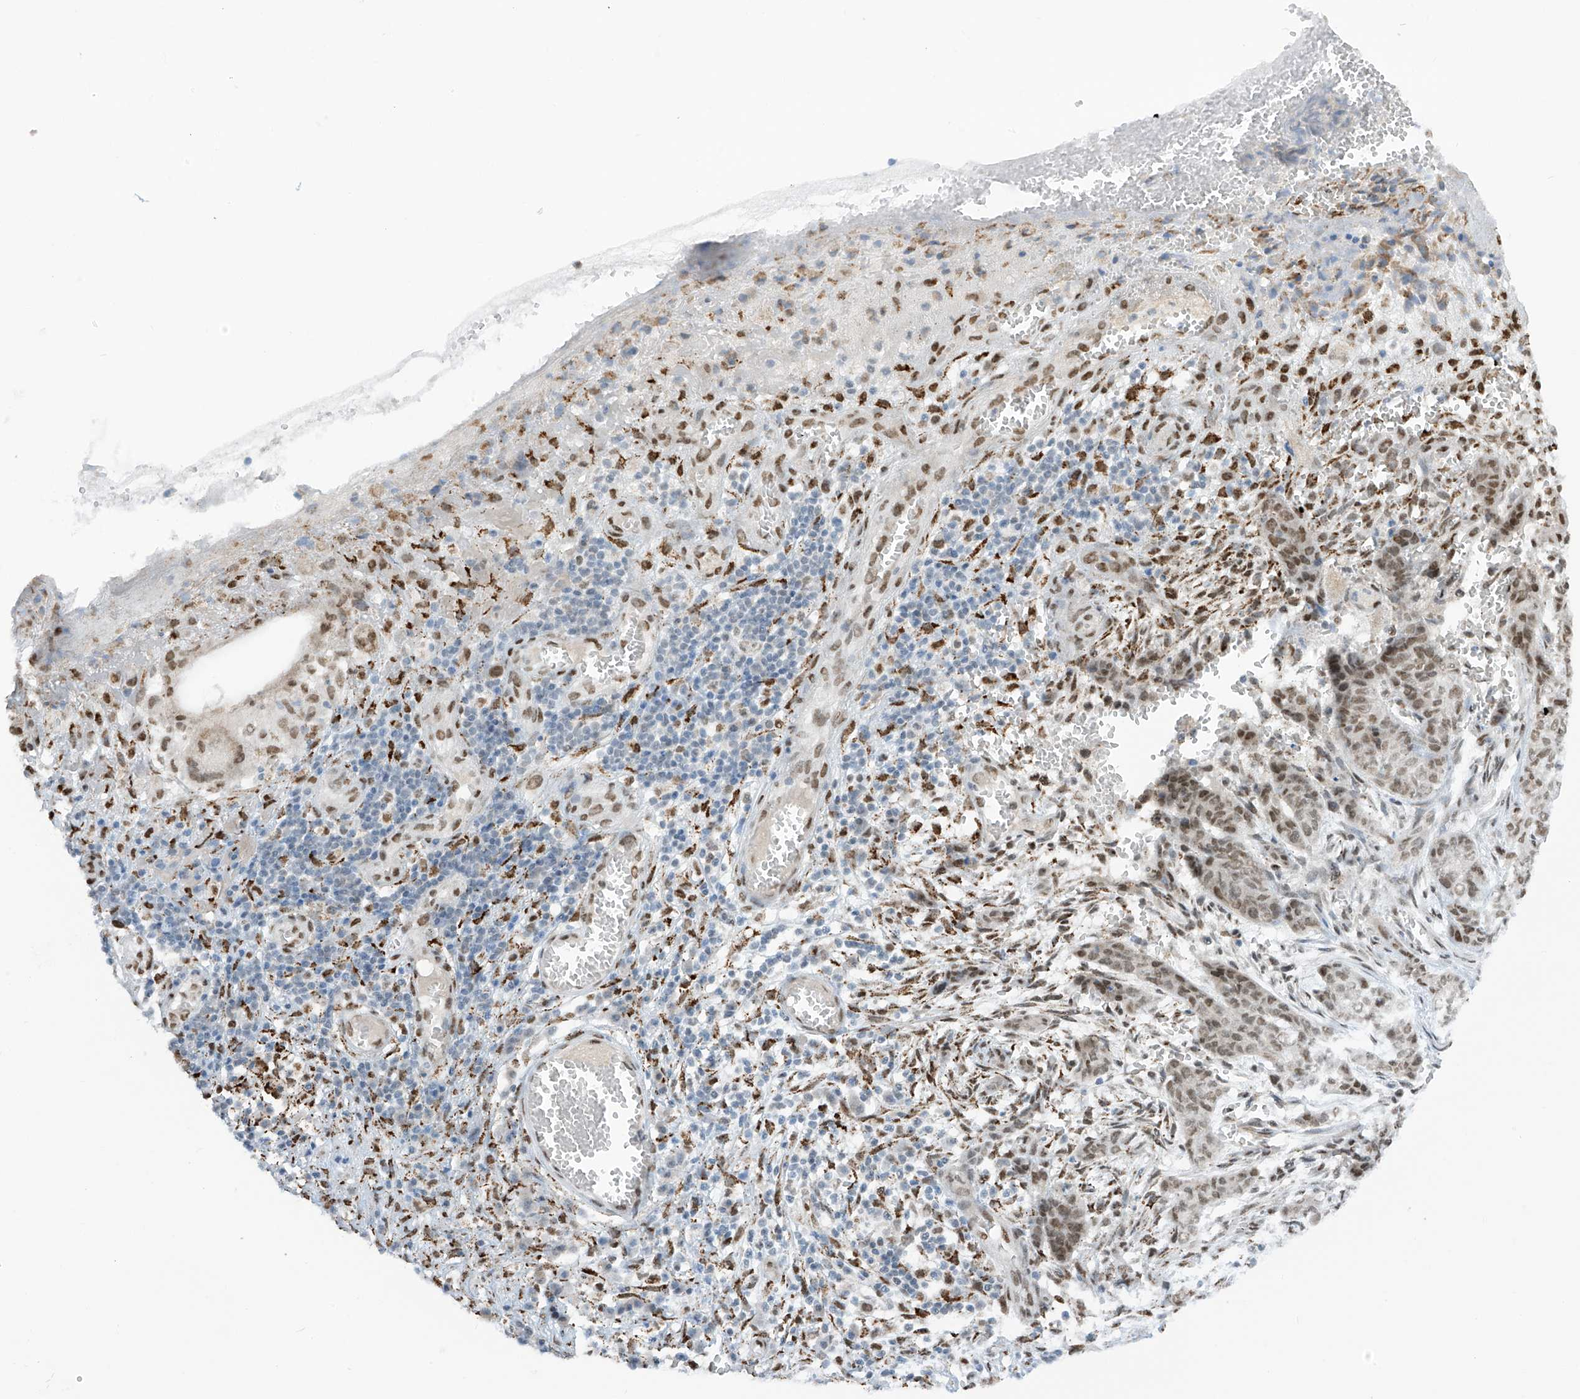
{"staining": {"intensity": "moderate", "quantity": ">75%", "location": "nuclear"}, "tissue": "skin cancer", "cell_type": "Tumor cells", "image_type": "cancer", "snomed": [{"axis": "morphology", "description": "Basal cell carcinoma"}, {"axis": "topography", "description": "Skin"}], "caption": "High-magnification brightfield microscopy of skin basal cell carcinoma stained with DAB (3,3'-diaminobenzidine) (brown) and counterstained with hematoxylin (blue). tumor cells exhibit moderate nuclear positivity is appreciated in about>75% of cells.", "gene": "PM20D2", "patient": {"sex": "female", "age": 64}}